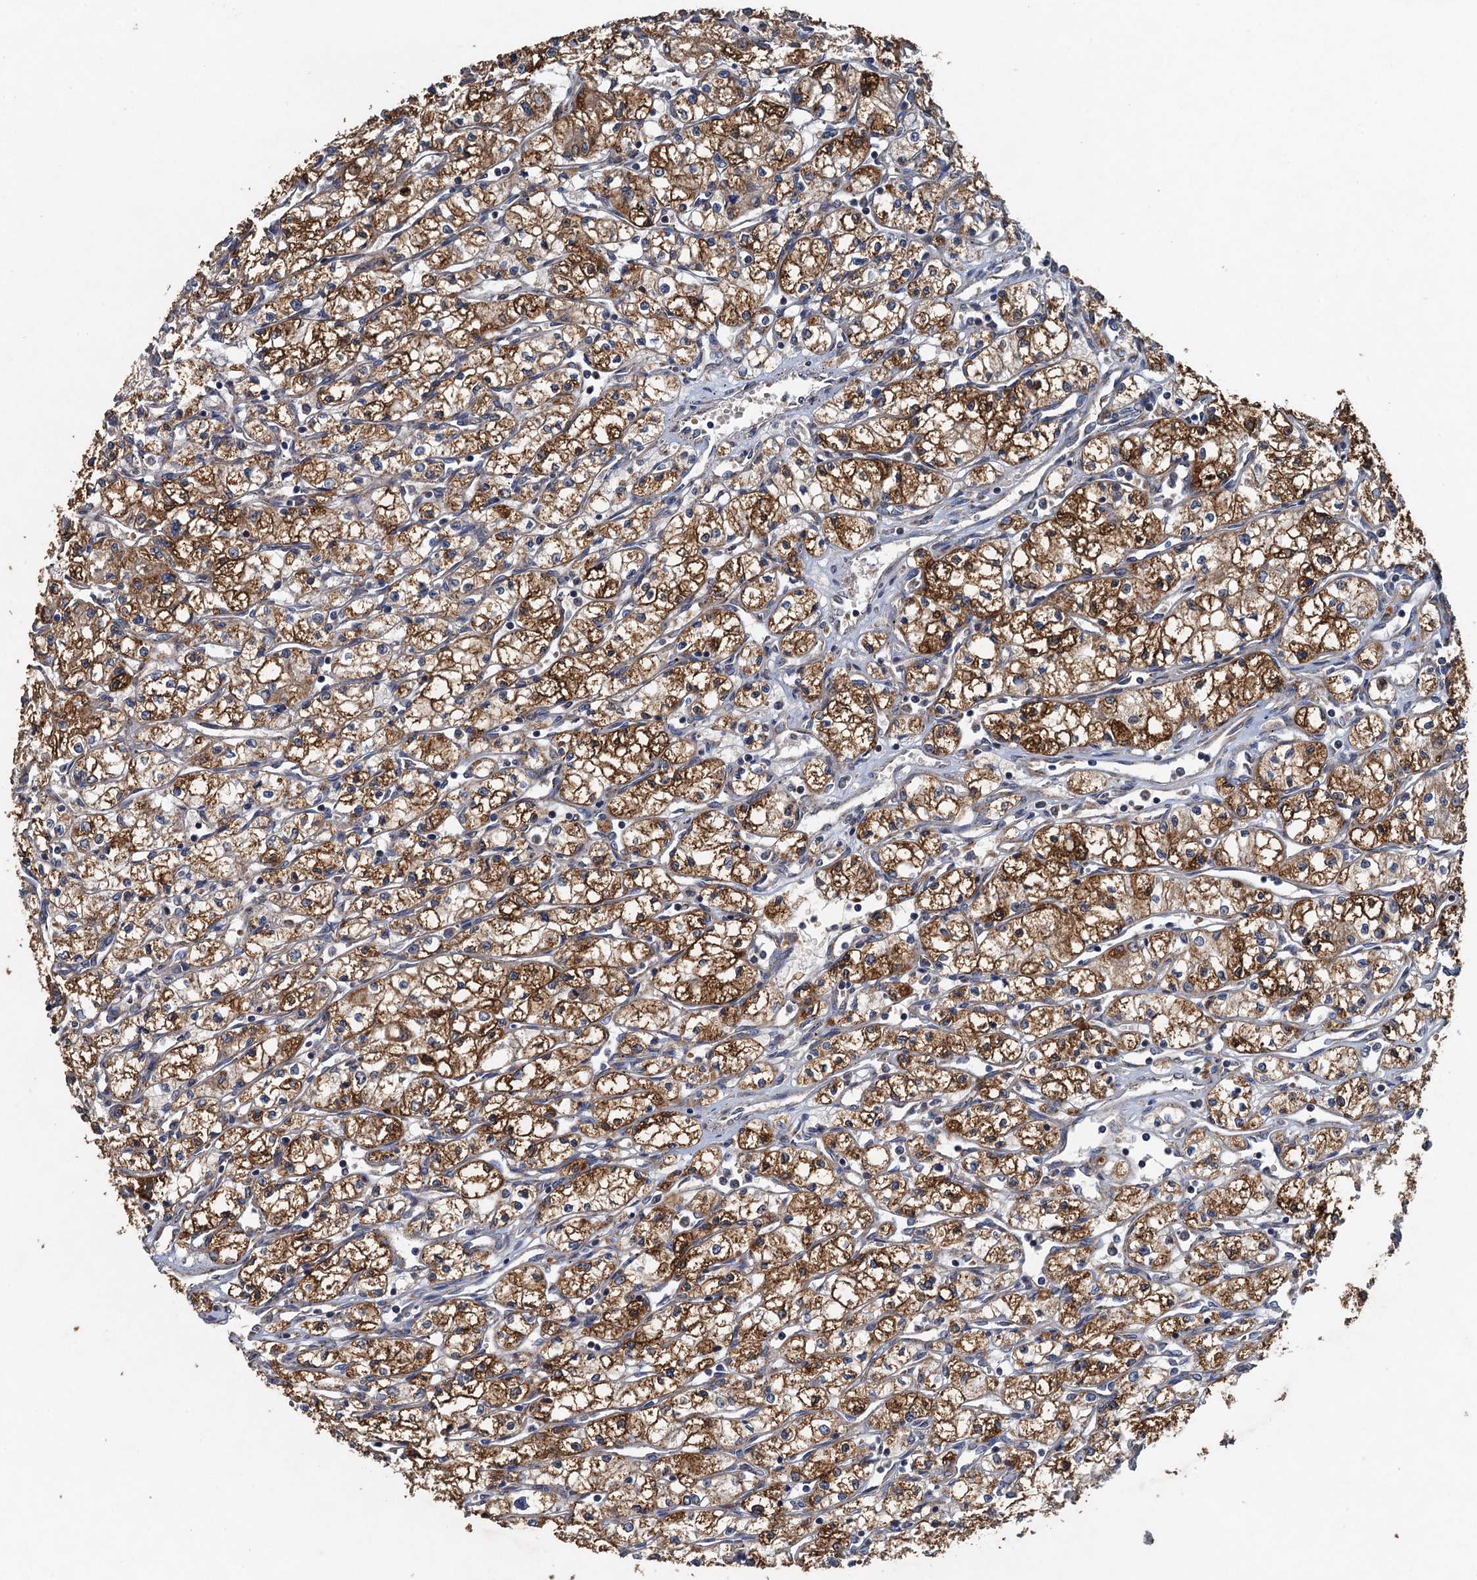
{"staining": {"intensity": "moderate", "quantity": ">75%", "location": "cytoplasmic/membranous"}, "tissue": "renal cancer", "cell_type": "Tumor cells", "image_type": "cancer", "snomed": [{"axis": "morphology", "description": "Adenocarcinoma, NOS"}, {"axis": "topography", "description": "Kidney"}], "caption": "Renal adenocarcinoma was stained to show a protein in brown. There is medium levels of moderate cytoplasmic/membranous staining in about >75% of tumor cells.", "gene": "BCS1L", "patient": {"sex": "male", "age": 59}}